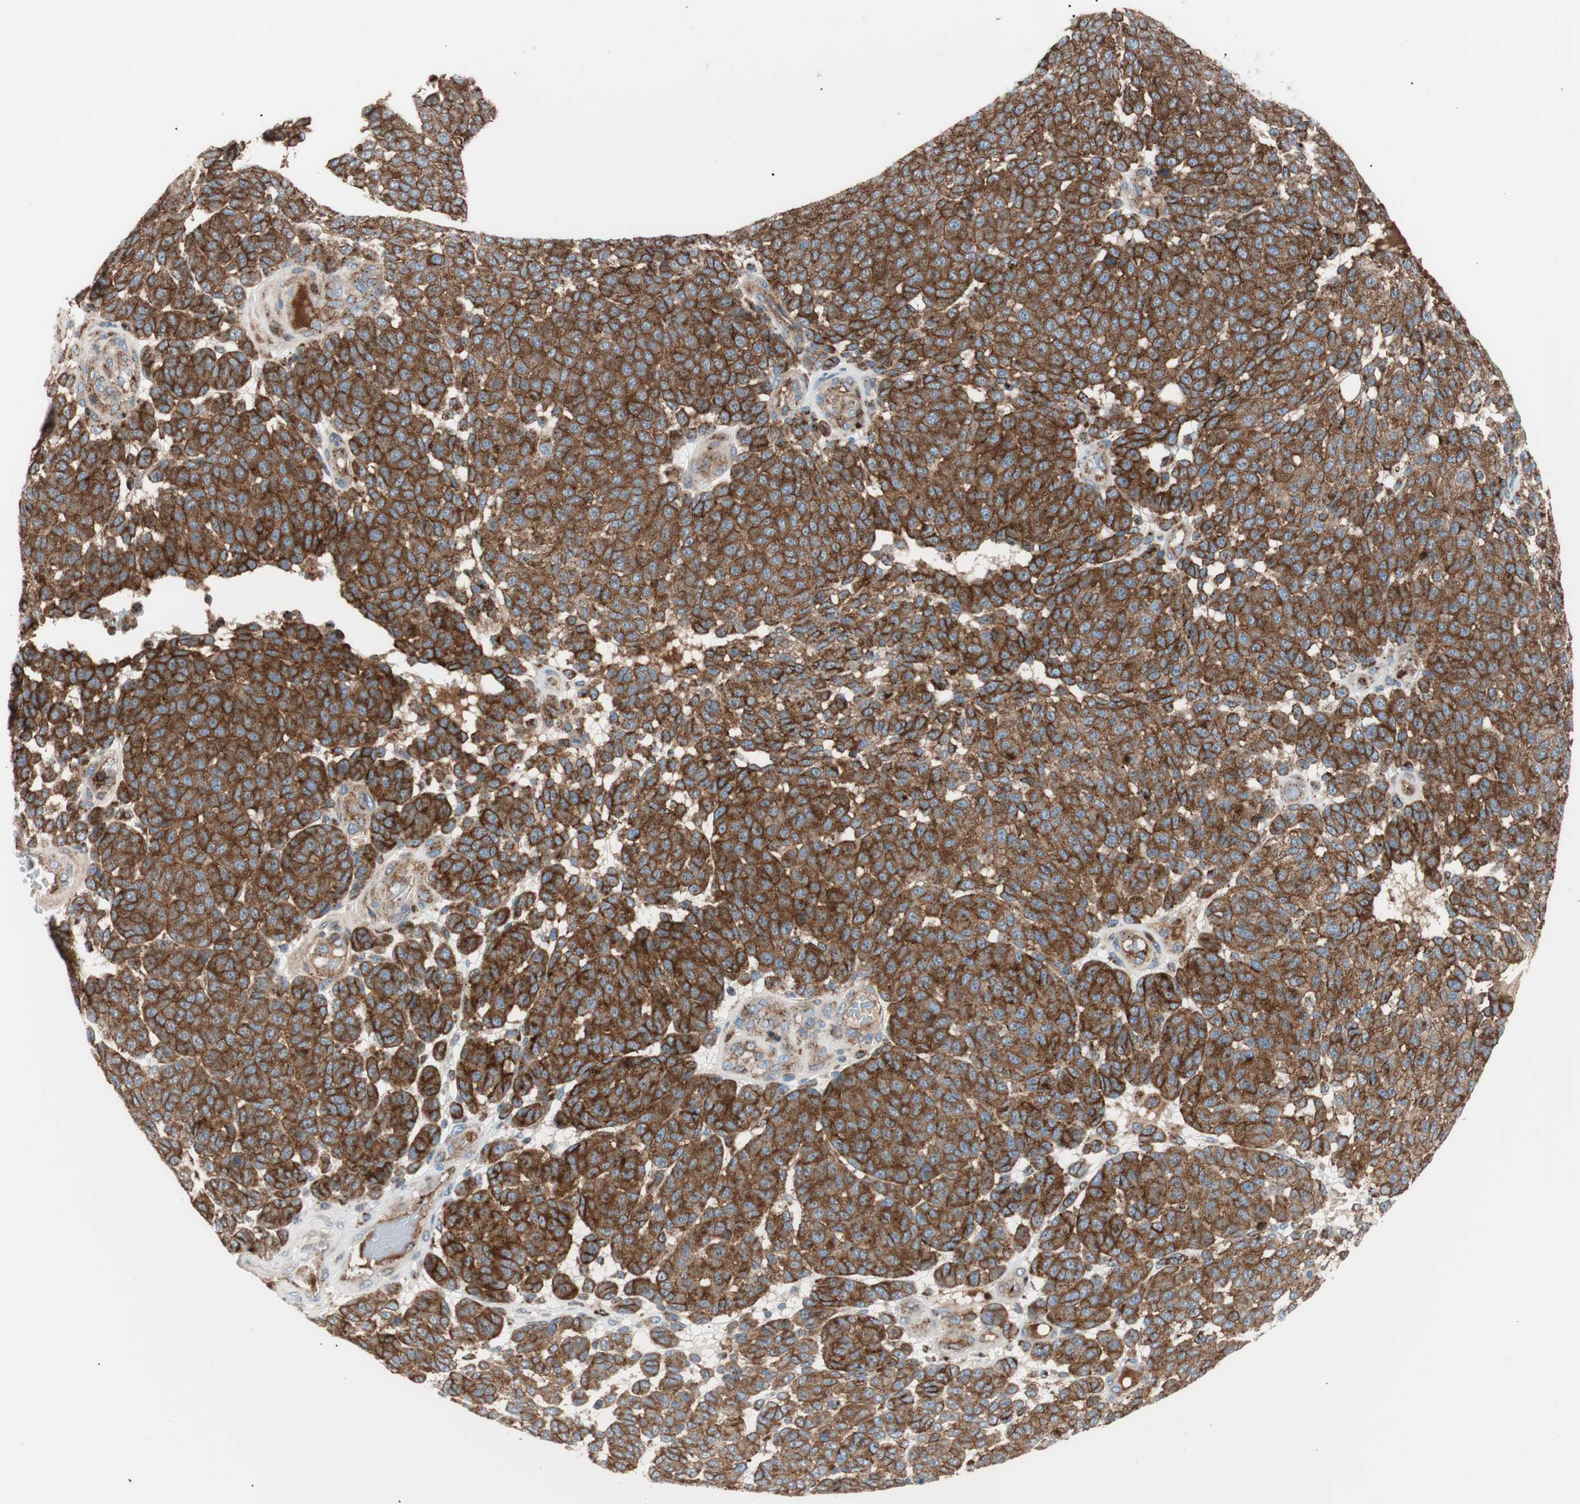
{"staining": {"intensity": "strong", "quantity": ">75%", "location": "cytoplasmic/membranous"}, "tissue": "melanoma", "cell_type": "Tumor cells", "image_type": "cancer", "snomed": [{"axis": "morphology", "description": "Malignant melanoma, NOS"}, {"axis": "topography", "description": "Skin"}], "caption": "Malignant melanoma stained with immunohistochemistry demonstrates strong cytoplasmic/membranous expression in approximately >75% of tumor cells.", "gene": "FLOT2", "patient": {"sex": "male", "age": 59}}